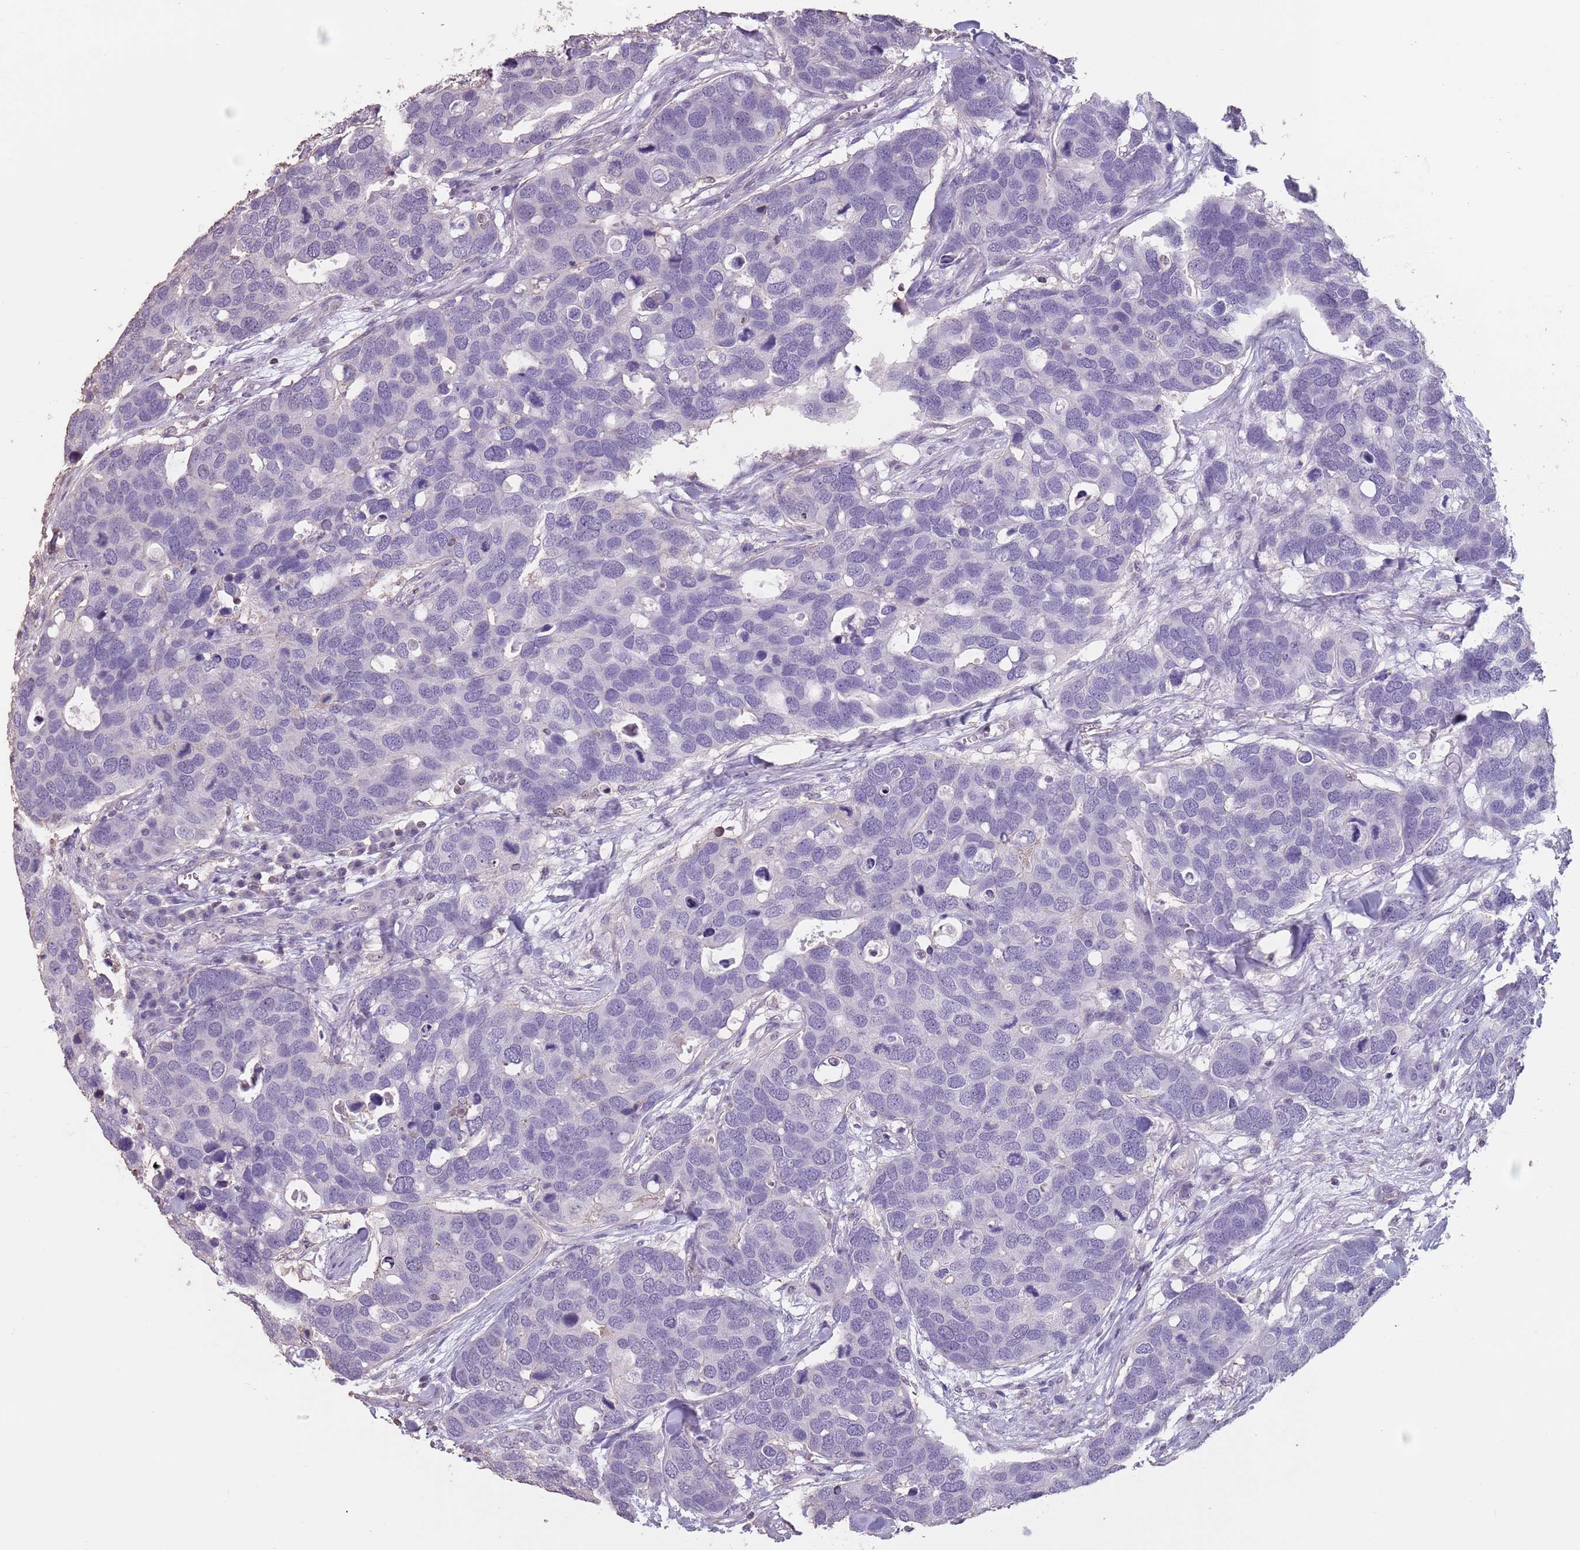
{"staining": {"intensity": "negative", "quantity": "none", "location": "none"}, "tissue": "breast cancer", "cell_type": "Tumor cells", "image_type": "cancer", "snomed": [{"axis": "morphology", "description": "Duct carcinoma"}, {"axis": "topography", "description": "Breast"}], "caption": "Breast intraductal carcinoma was stained to show a protein in brown. There is no significant staining in tumor cells.", "gene": "SUN5", "patient": {"sex": "female", "age": 83}}